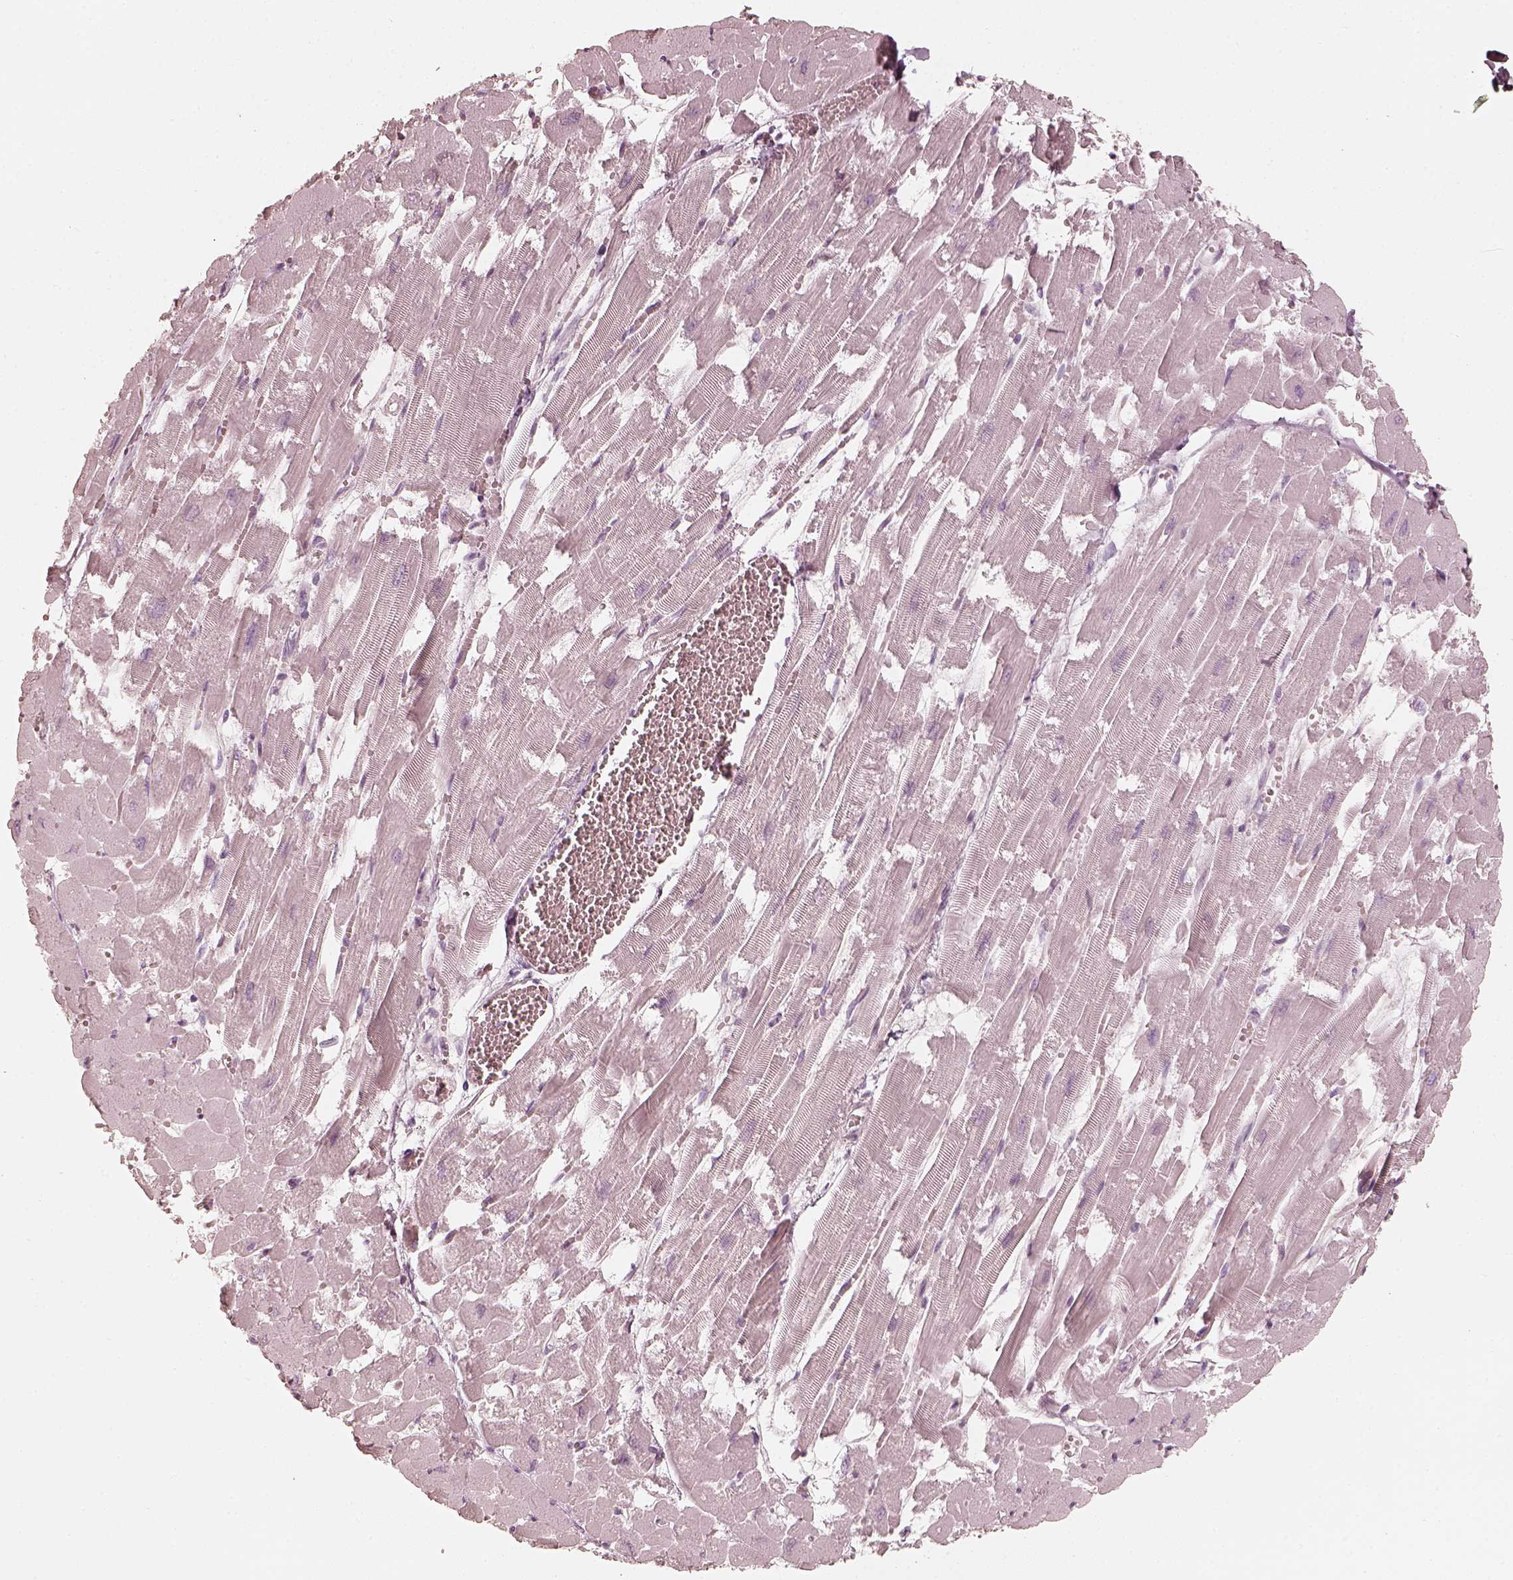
{"staining": {"intensity": "negative", "quantity": "none", "location": "none"}, "tissue": "heart muscle", "cell_type": "Cardiomyocytes", "image_type": "normal", "snomed": [{"axis": "morphology", "description": "Normal tissue, NOS"}, {"axis": "topography", "description": "Heart"}], "caption": "Micrograph shows no protein positivity in cardiomyocytes of benign heart muscle.", "gene": "FMNL2", "patient": {"sex": "female", "age": 52}}